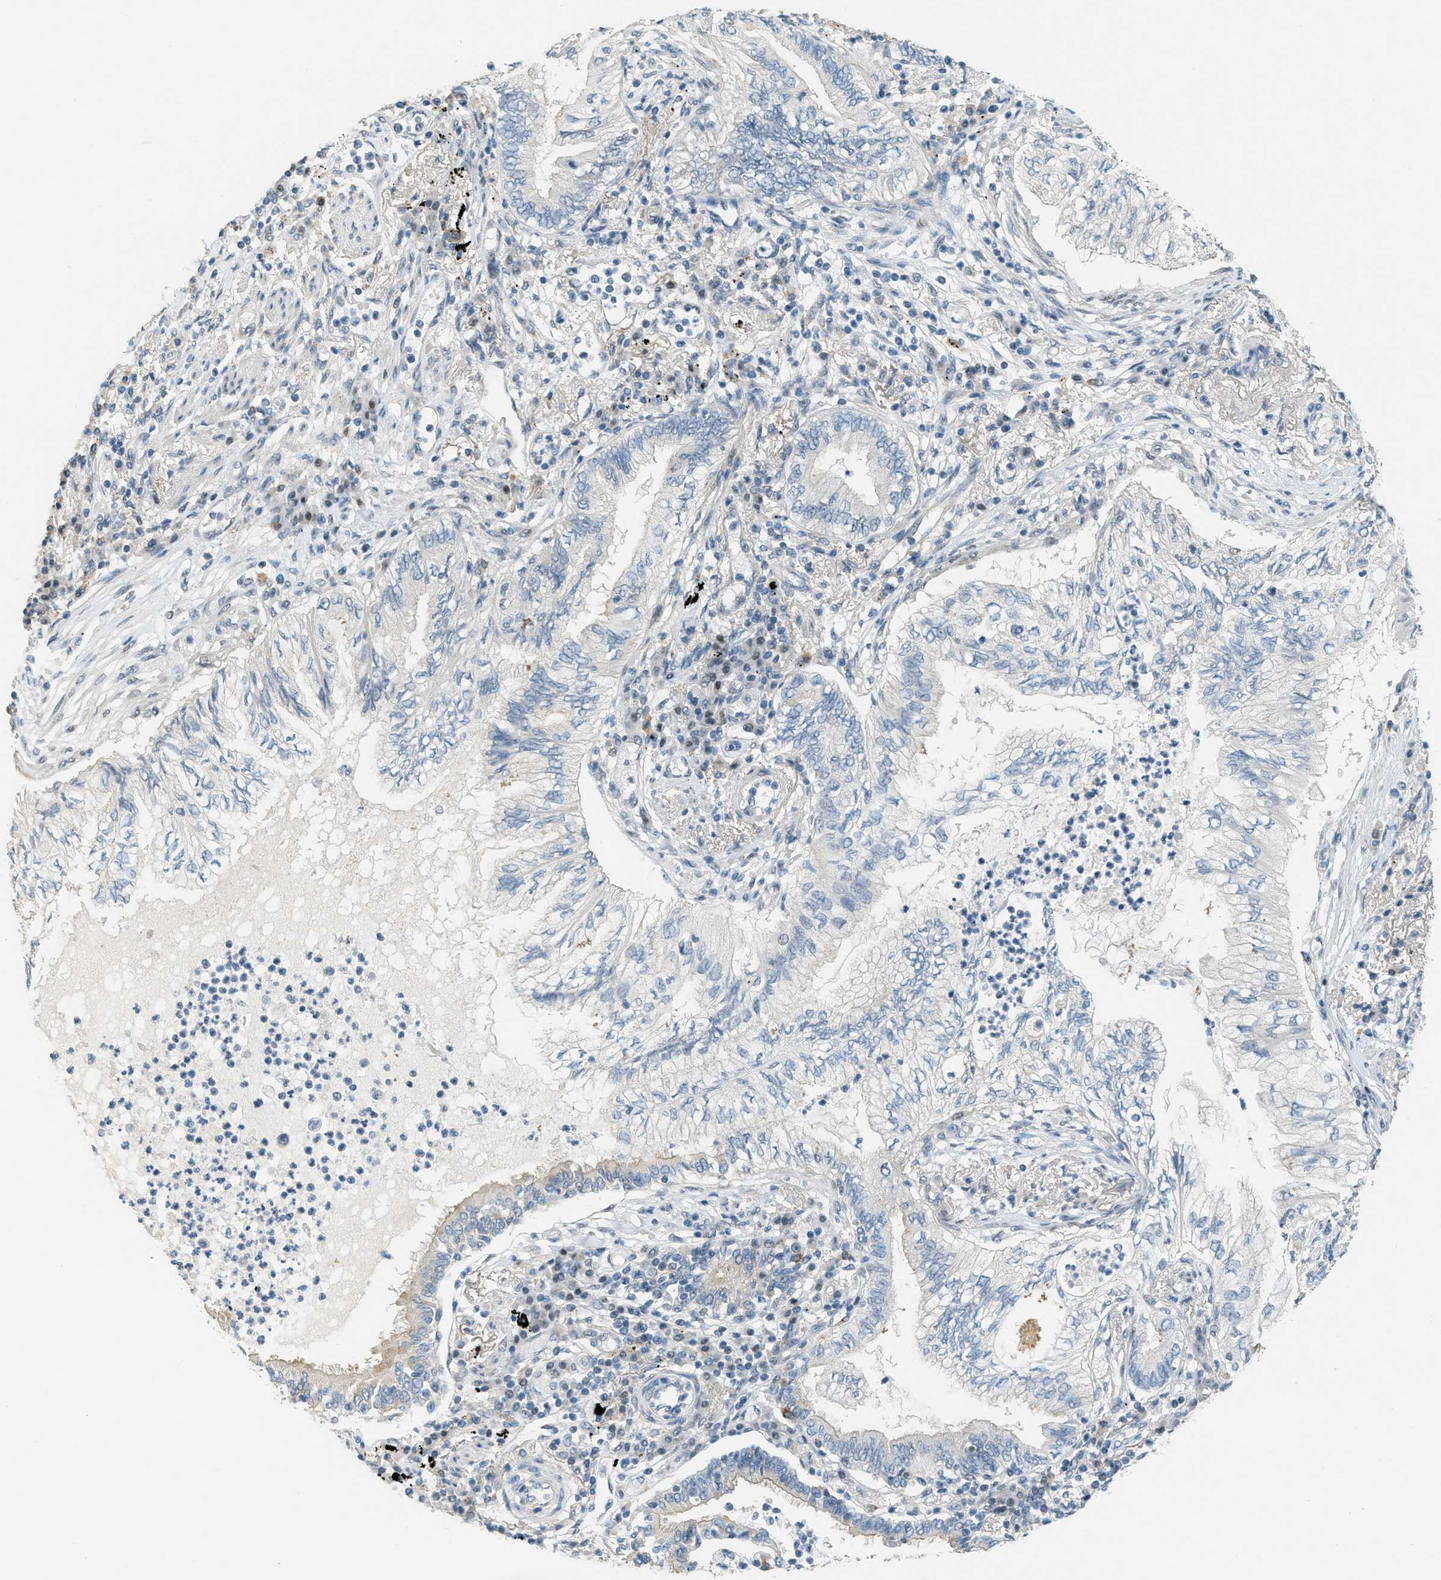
{"staining": {"intensity": "negative", "quantity": "none", "location": "none"}, "tissue": "lung cancer", "cell_type": "Tumor cells", "image_type": "cancer", "snomed": [{"axis": "morphology", "description": "Normal tissue, NOS"}, {"axis": "morphology", "description": "Adenocarcinoma, NOS"}, {"axis": "topography", "description": "Bronchus"}, {"axis": "topography", "description": "Lung"}], "caption": "Tumor cells show no significant protein expression in lung cancer.", "gene": "TCF3", "patient": {"sex": "female", "age": 70}}